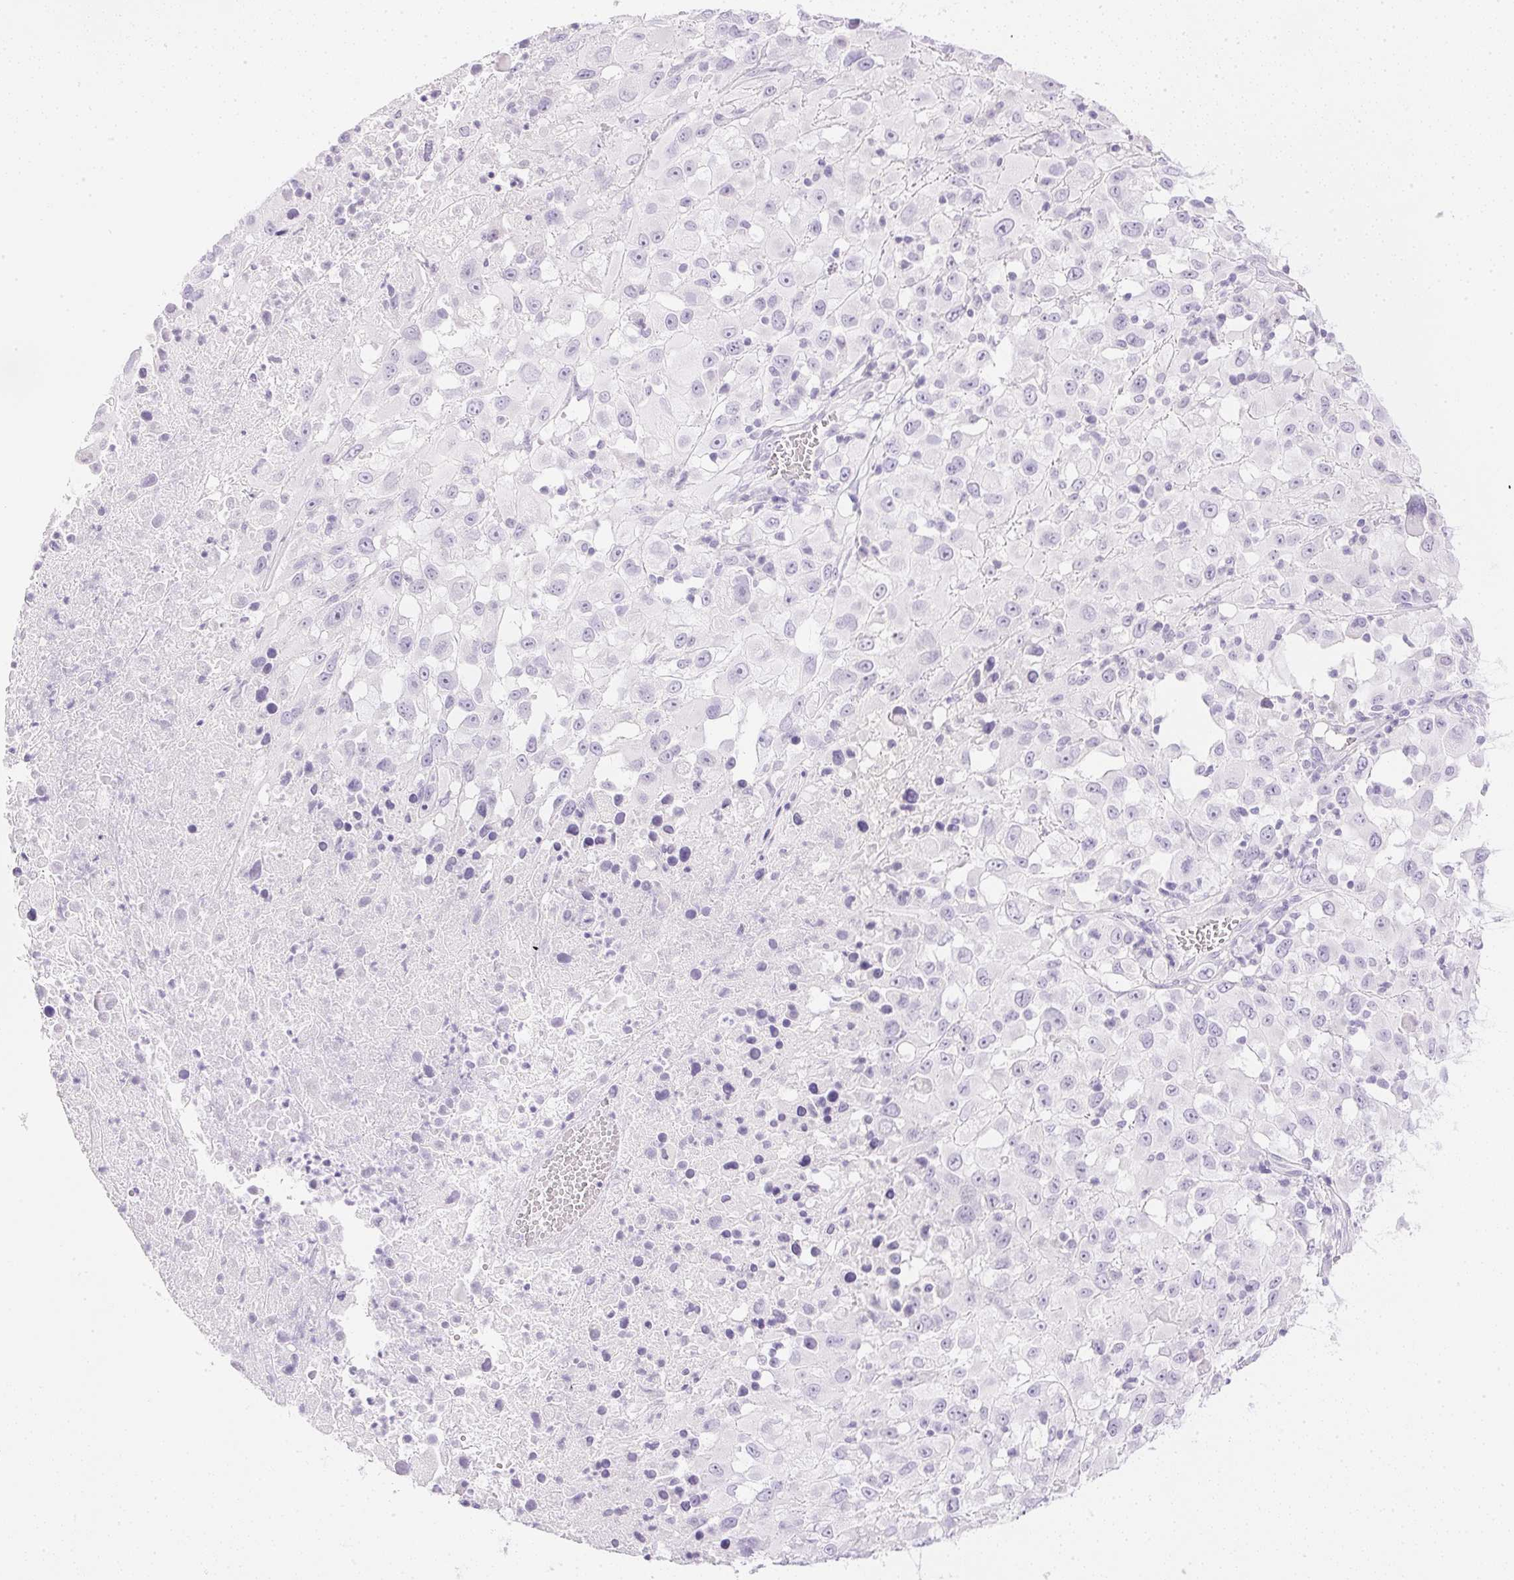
{"staining": {"intensity": "negative", "quantity": "none", "location": "none"}, "tissue": "melanoma", "cell_type": "Tumor cells", "image_type": "cancer", "snomed": [{"axis": "morphology", "description": "Malignant melanoma, Metastatic site"}, {"axis": "topography", "description": "Soft tissue"}], "caption": "Micrograph shows no significant protein staining in tumor cells of melanoma. Nuclei are stained in blue.", "gene": "CPB1", "patient": {"sex": "male", "age": 50}}